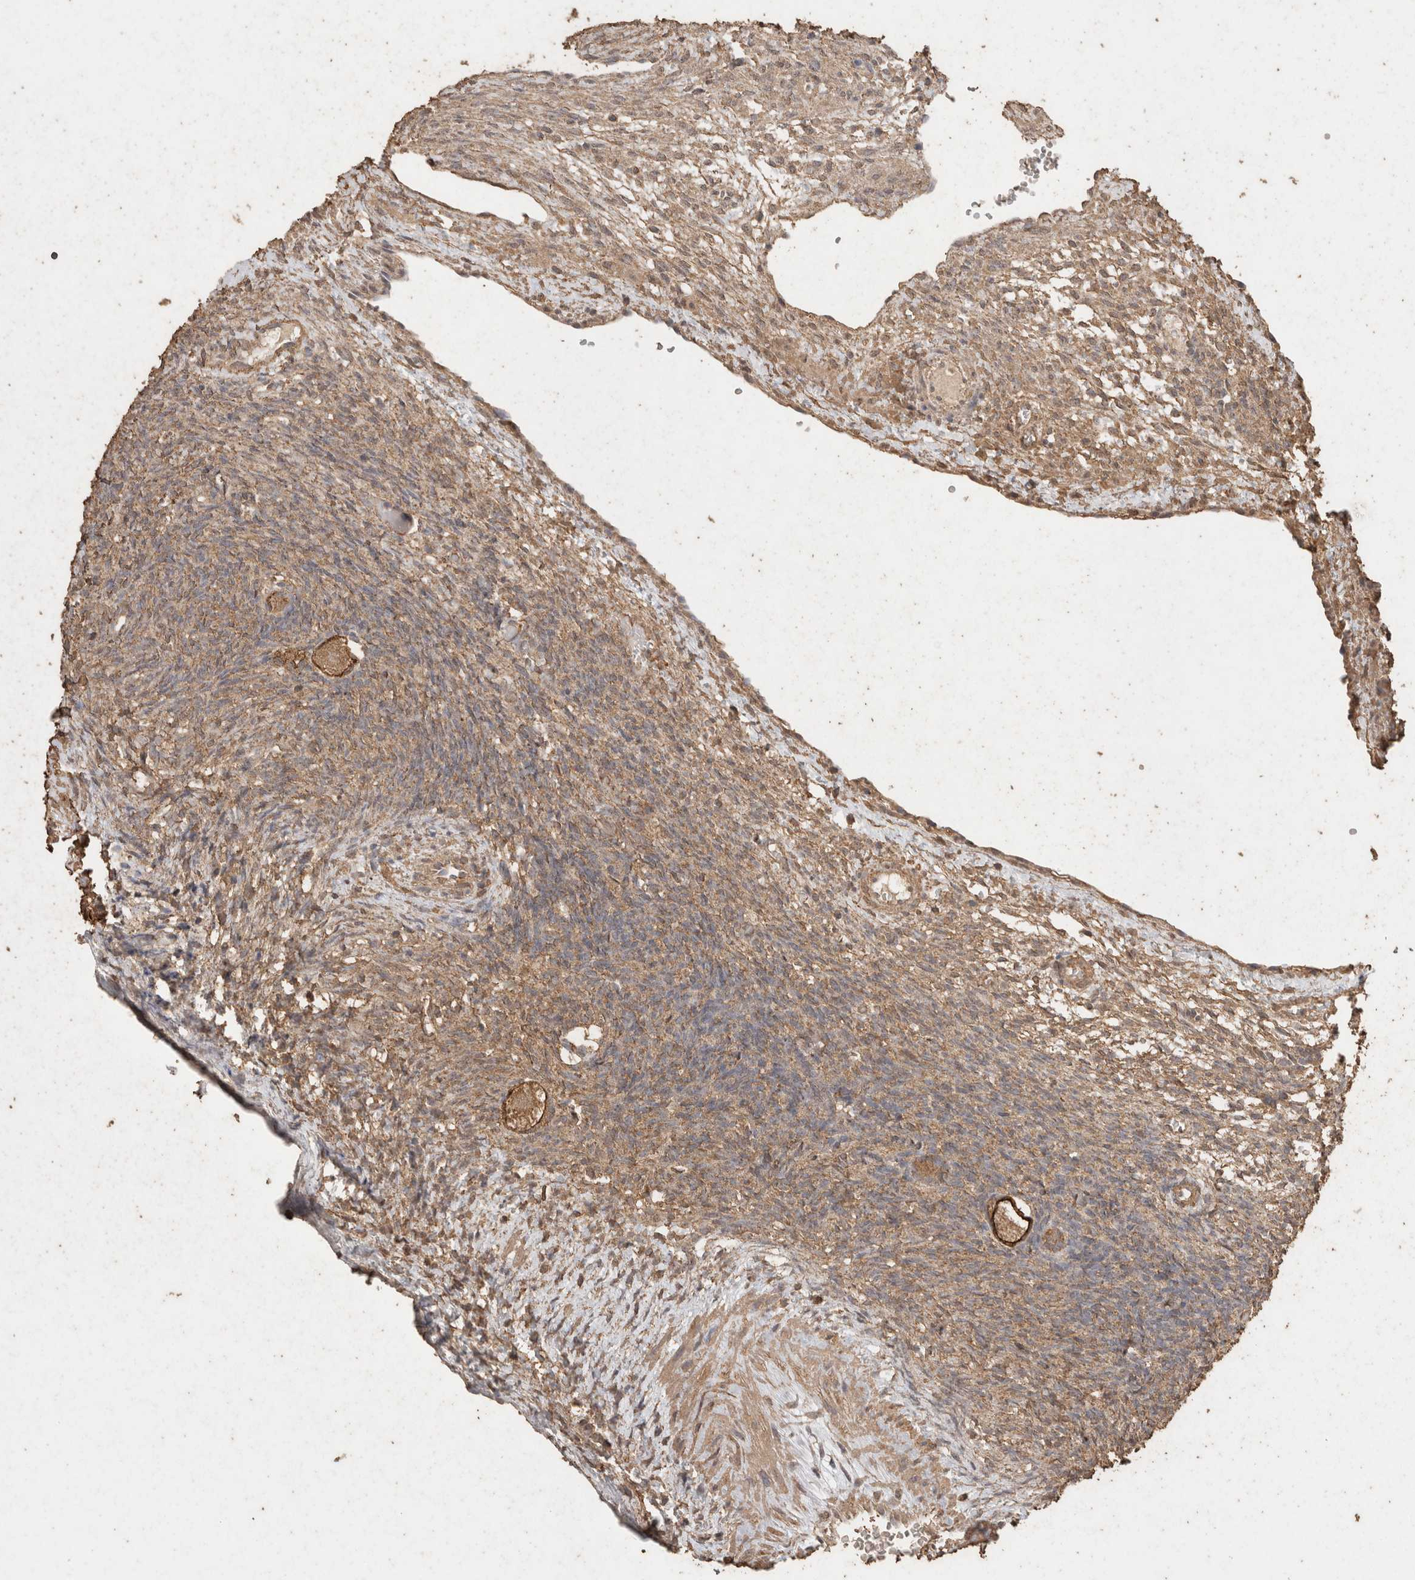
{"staining": {"intensity": "moderate", "quantity": ">75%", "location": "cytoplasmic/membranous"}, "tissue": "ovary", "cell_type": "Follicle cells", "image_type": "normal", "snomed": [{"axis": "morphology", "description": "Normal tissue, NOS"}, {"axis": "topography", "description": "Ovary"}], "caption": "Protein analysis of normal ovary reveals moderate cytoplasmic/membranous positivity in about >75% of follicle cells.", "gene": "CX3CL1", "patient": {"sex": "female", "age": 34}}